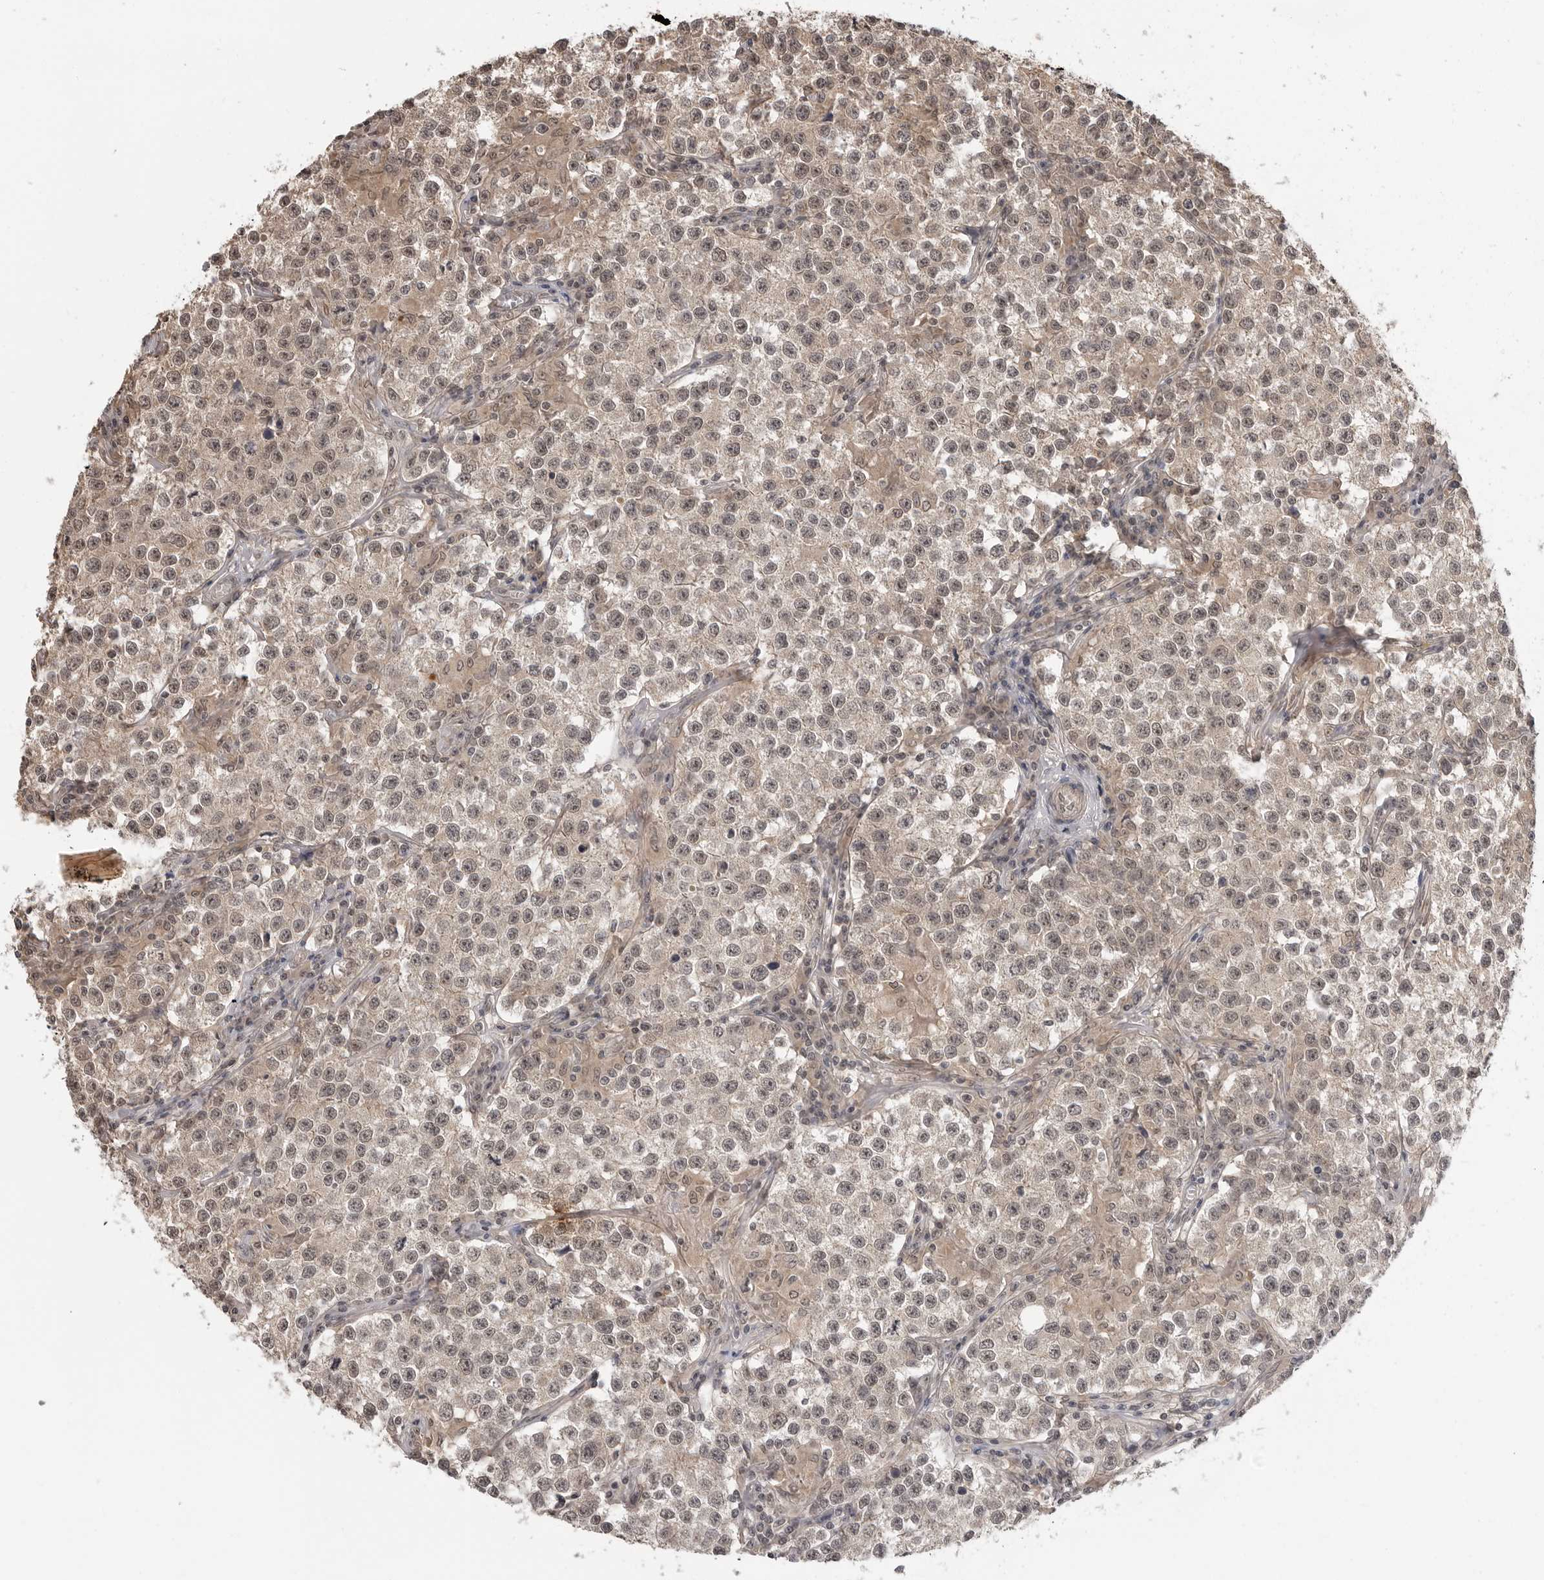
{"staining": {"intensity": "weak", "quantity": "<25%", "location": "nuclear"}, "tissue": "testis cancer", "cell_type": "Tumor cells", "image_type": "cancer", "snomed": [{"axis": "morphology", "description": "Seminoma, NOS"}, {"axis": "morphology", "description": "Carcinoma, Embryonal, NOS"}, {"axis": "topography", "description": "Testis"}], "caption": "A histopathology image of seminoma (testis) stained for a protein demonstrates no brown staining in tumor cells.", "gene": "IL24", "patient": {"sex": "male", "age": 43}}